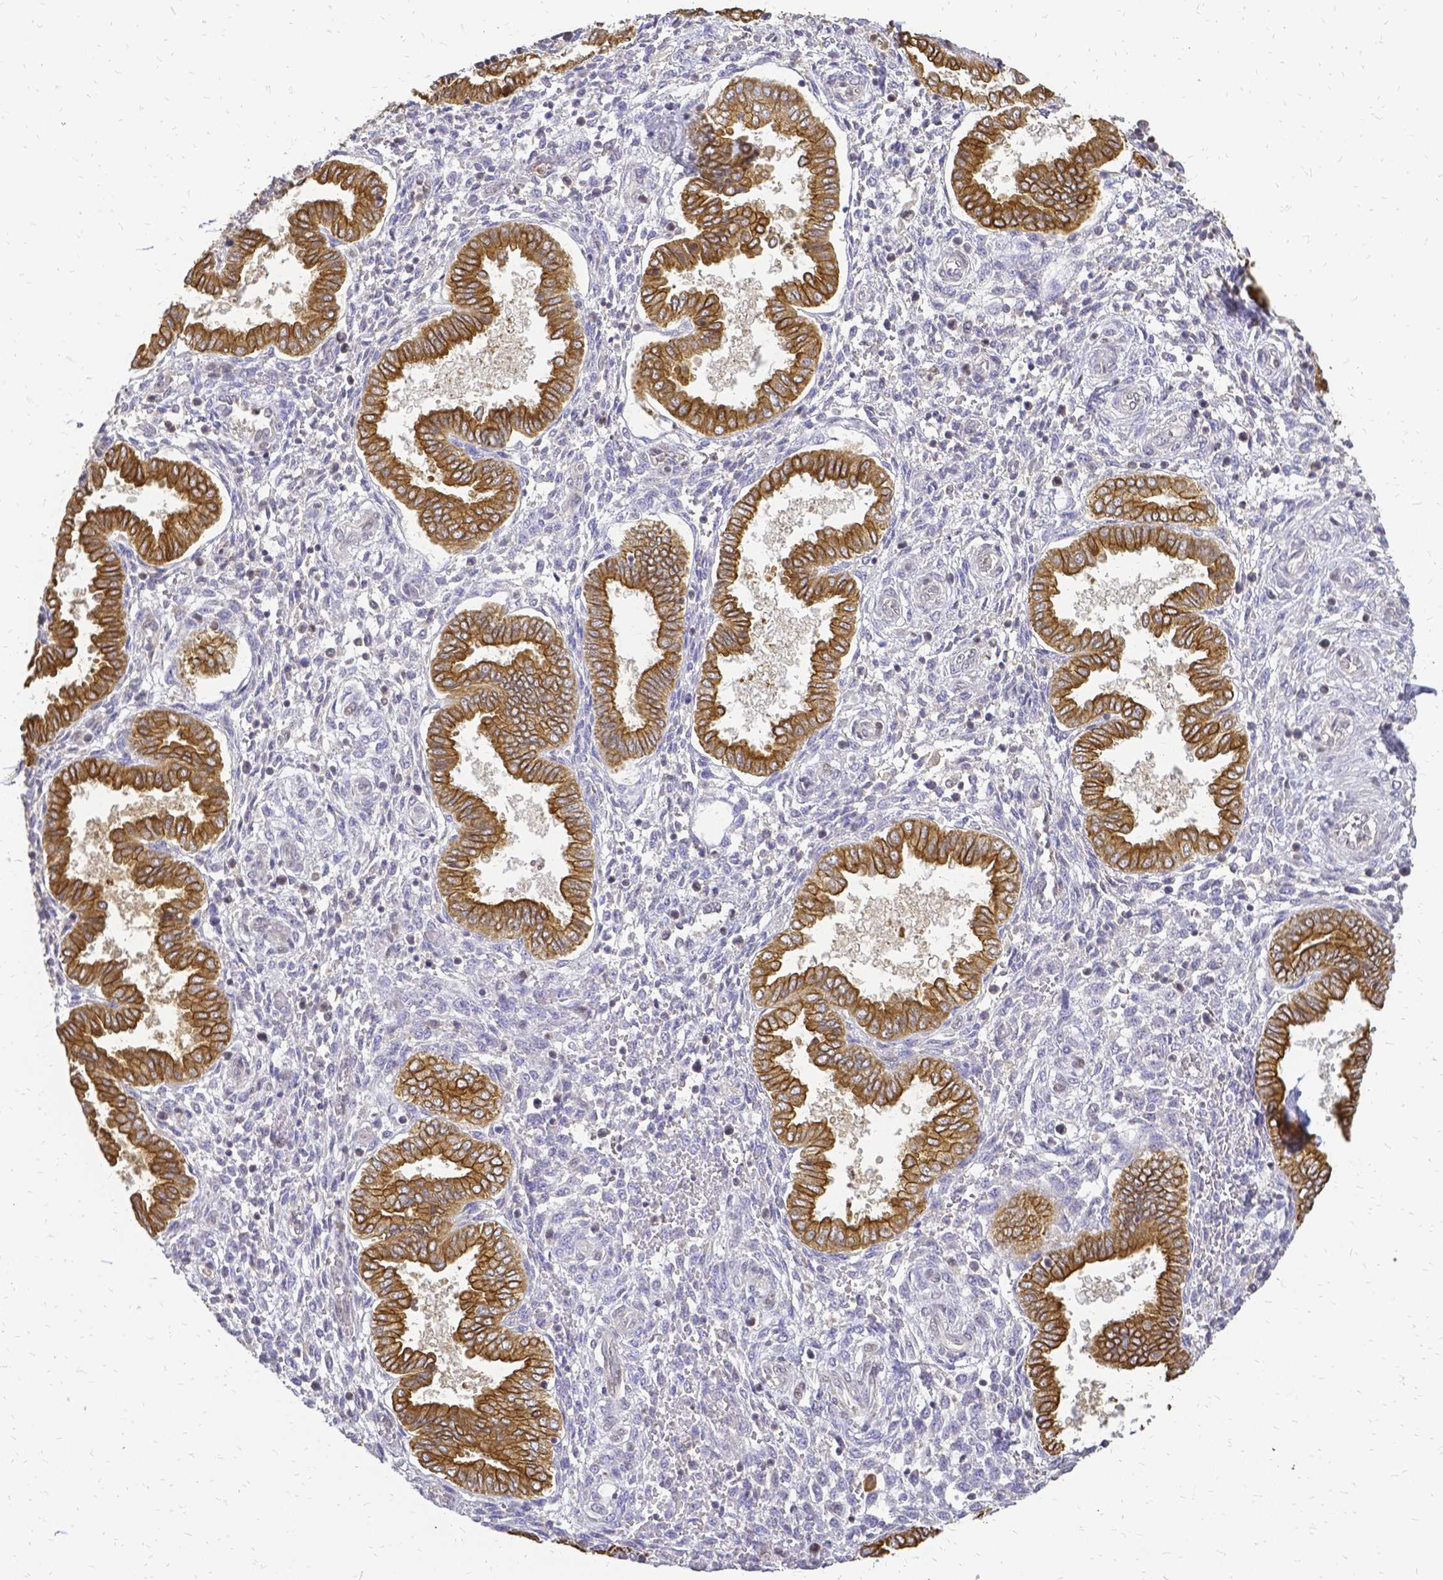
{"staining": {"intensity": "negative", "quantity": "none", "location": "none"}, "tissue": "endometrium", "cell_type": "Cells in endometrial stroma", "image_type": "normal", "snomed": [{"axis": "morphology", "description": "Normal tissue, NOS"}, {"axis": "topography", "description": "Endometrium"}], "caption": "Immunohistochemistry (IHC) photomicrograph of normal endometrium stained for a protein (brown), which demonstrates no expression in cells in endometrial stroma. The staining is performed using DAB brown chromogen with nuclei counter-stained in using hematoxylin.", "gene": "CIB1", "patient": {"sex": "female", "age": 24}}